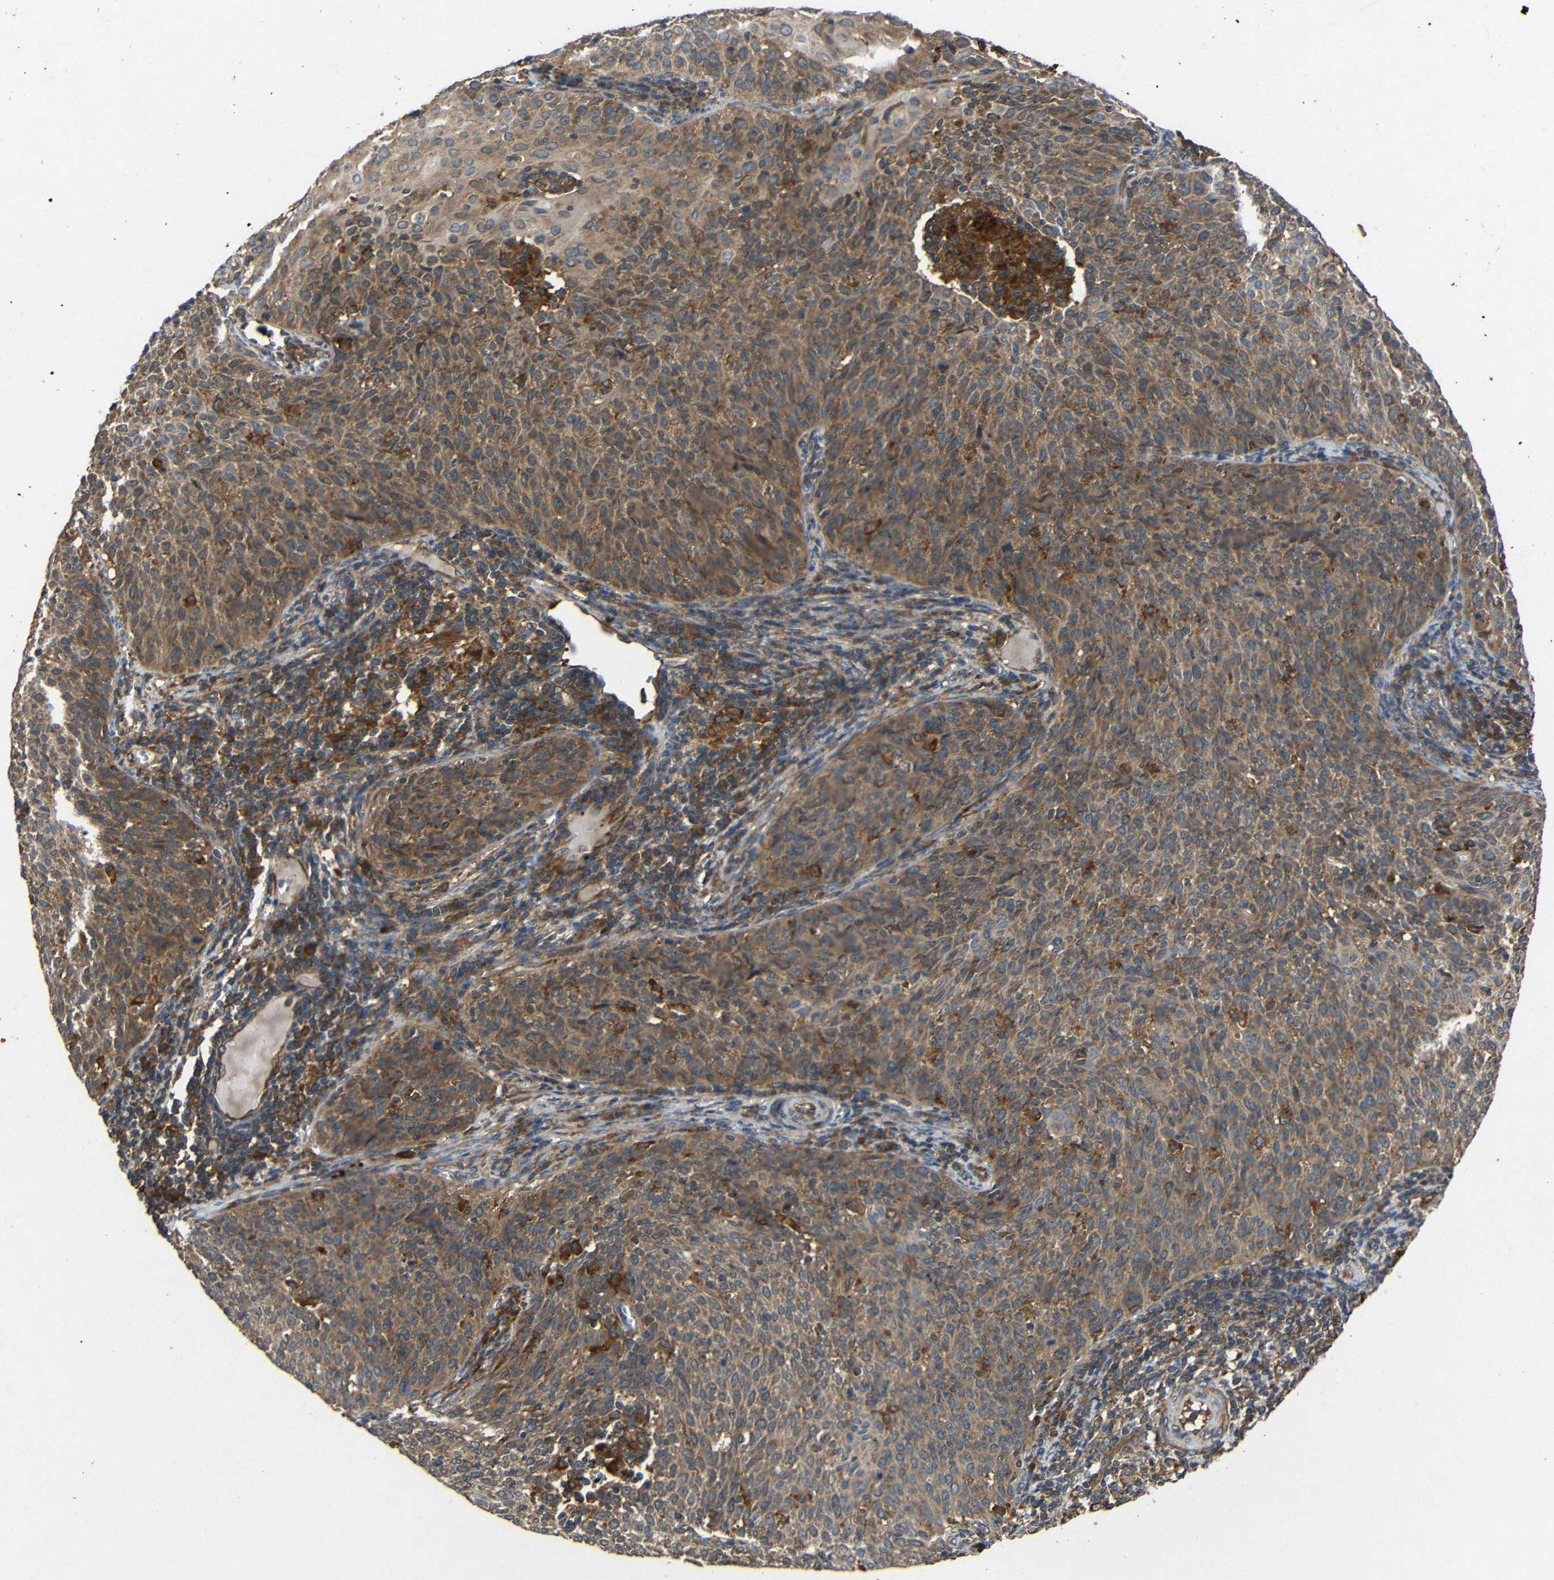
{"staining": {"intensity": "moderate", "quantity": ">75%", "location": "cytoplasmic/membranous"}, "tissue": "cervical cancer", "cell_type": "Tumor cells", "image_type": "cancer", "snomed": [{"axis": "morphology", "description": "Squamous cell carcinoma, NOS"}, {"axis": "topography", "description": "Cervix"}], "caption": "Protein expression analysis of cervical squamous cell carcinoma shows moderate cytoplasmic/membranous expression in about >75% of tumor cells.", "gene": "EIF2S1", "patient": {"sex": "female", "age": 38}}